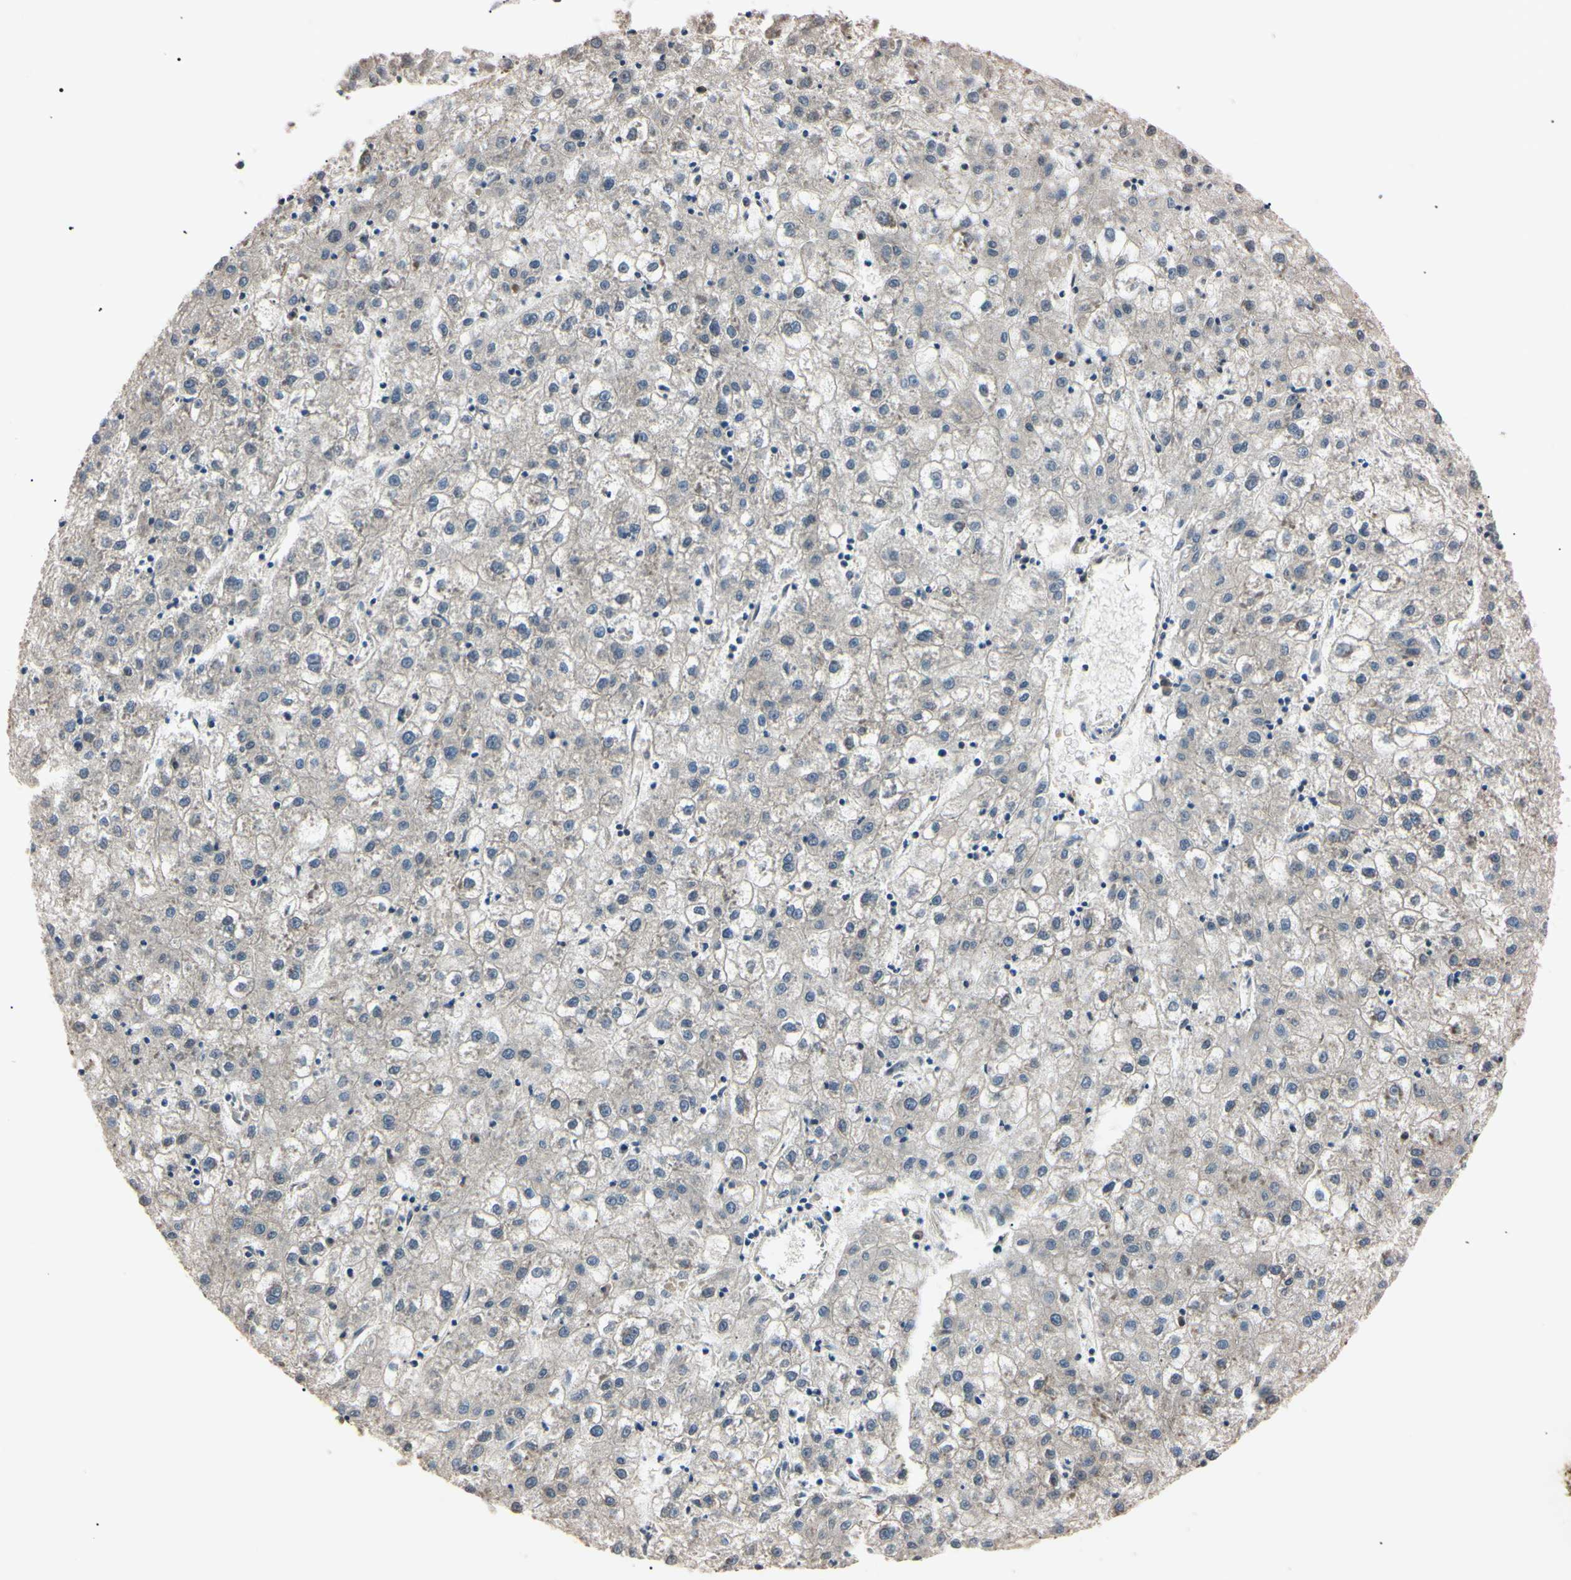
{"staining": {"intensity": "negative", "quantity": "none", "location": "none"}, "tissue": "liver cancer", "cell_type": "Tumor cells", "image_type": "cancer", "snomed": [{"axis": "morphology", "description": "Carcinoma, Hepatocellular, NOS"}, {"axis": "topography", "description": "Liver"}], "caption": "An IHC image of liver hepatocellular carcinoma is shown. There is no staining in tumor cells of liver hepatocellular carcinoma. (DAB (3,3'-diaminobenzidine) IHC with hematoxylin counter stain).", "gene": "EPN1", "patient": {"sex": "male", "age": 72}}